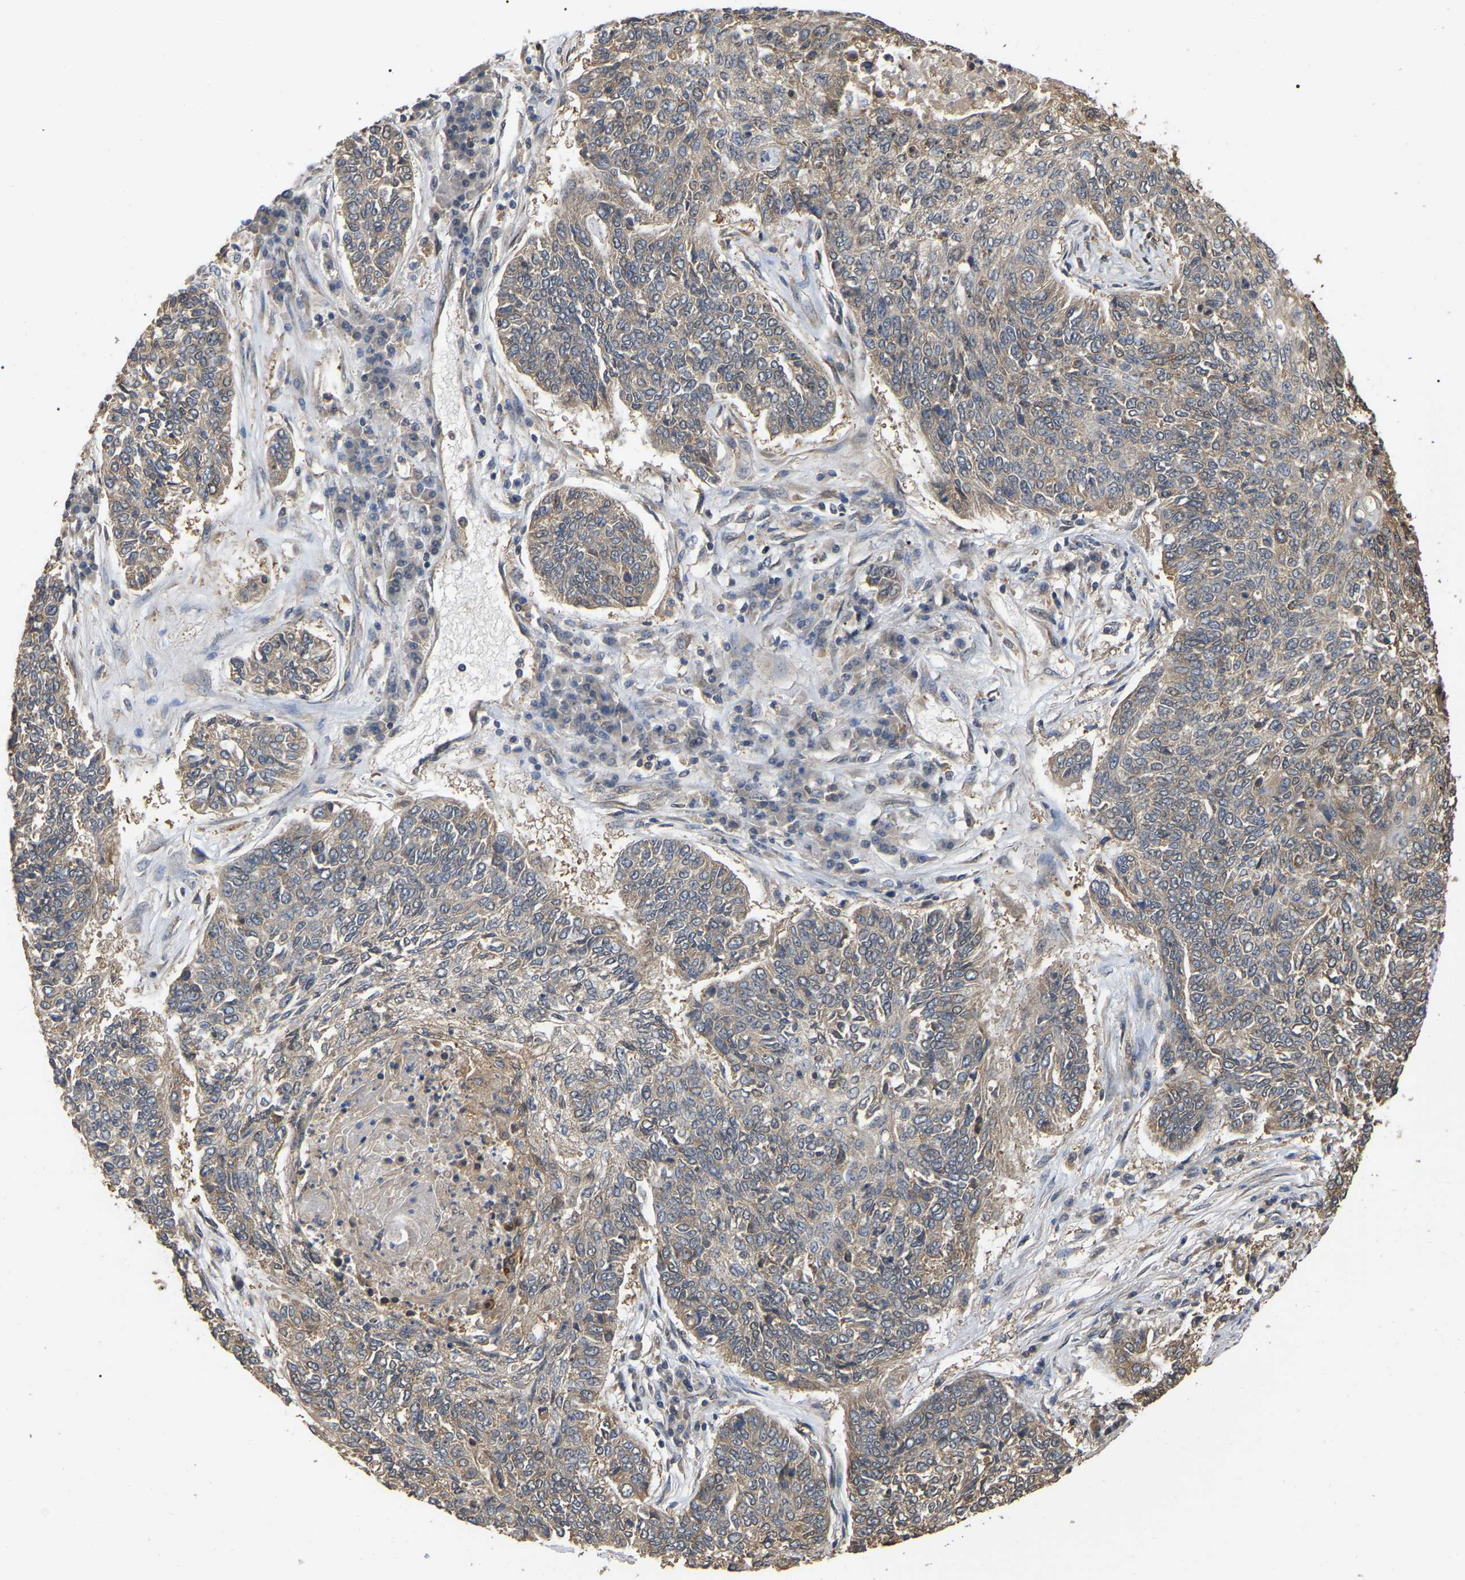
{"staining": {"intensity": "weak", "quantity": "25%-75%", "location": "cytoplasmic/membranous"}, "tissue": "lung cancer", "cell_type": "Tumor cells", "image_type": "cancer", "snomed": [{"axis": "morphology", "description": "Normal tissue, NOS"}, {"axis": "morphology", "description": "Squamous cell carcinoma, NOS"}, {"axis": "topography", "description": "Cartilage tissue"}, {"axis": "topography", "description": "Bronchus"}, {"axis": "topography", "description": "Lung"}], "caption": "The micrograph shows a brown stain indicating the presence of a protein in the cytoplasmic/membranous of tumor cells in lung cancer (squamous cell carcinoma).", "gene": "FAM219A", "patient": {"sex": "female", "age": 49}}